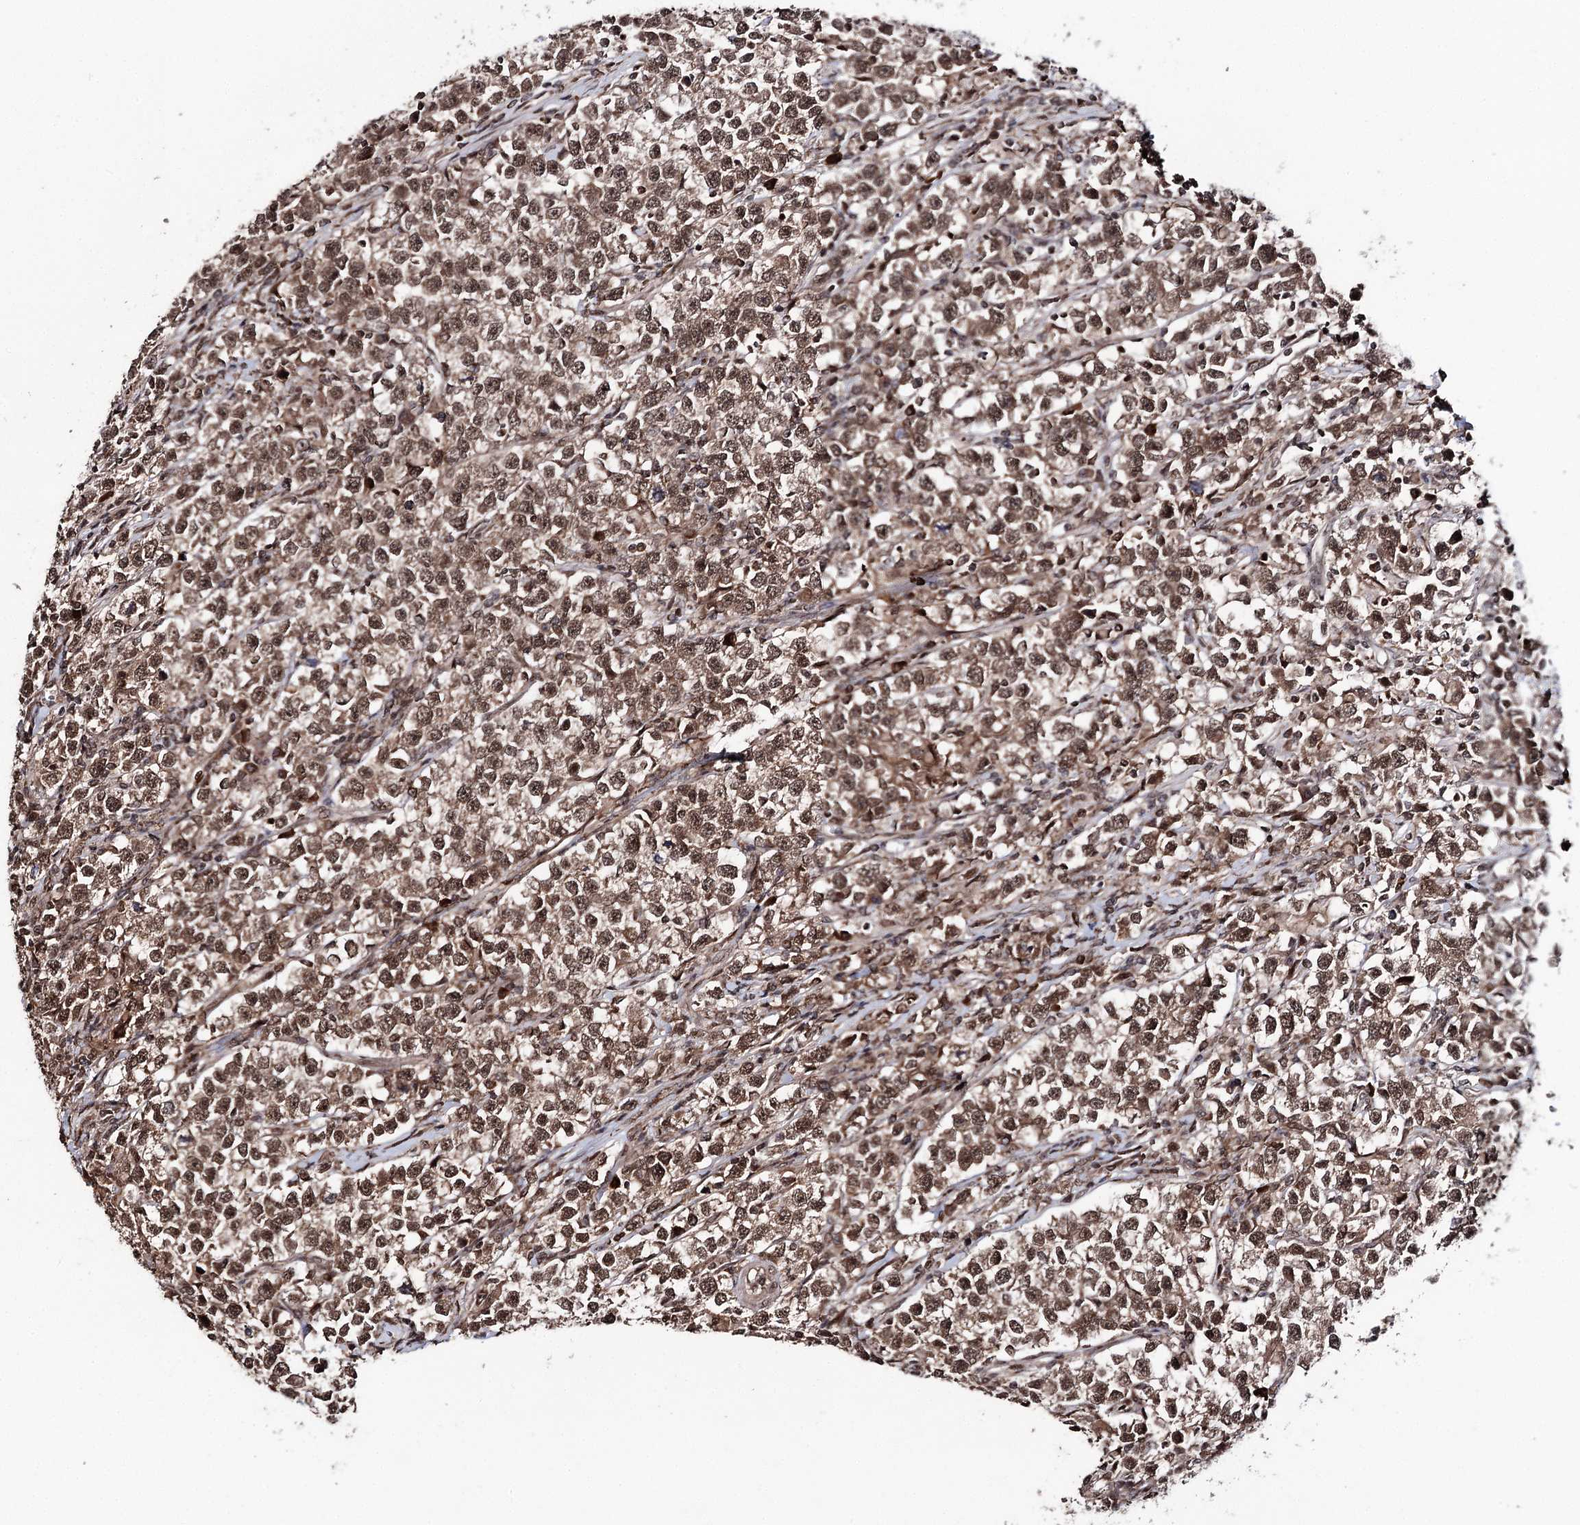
{"staining": {"intensity": "moderate", "quantity": ">75%", "location": "cytoplasmic/membranous,nuclear"}, "tissue": "testis cancer", "cell_type": "Tumor cells", "image_type": "cancer", "snomed": [{"axis": "morphology", "description": "Normal tissue, NOS"}, {"axis": "morphology", "description": "Seminoma, NOS"}, {"axis": "topography", "description": "Testis"}], "caption": "High-magnification brightfield microscopy of testis cancer stained with DAB (brown) and counterstained with hematoxylin (blue). tumor cells exhibit moderate cytoplasmic/membranous and nuclear expression is seen in approximately>75% of cells. The protein of interest is shown in brown color, while the nuclei are stained blue.", "gene": "FAM53B", "patient": {"sex": "male", "age": 43}}